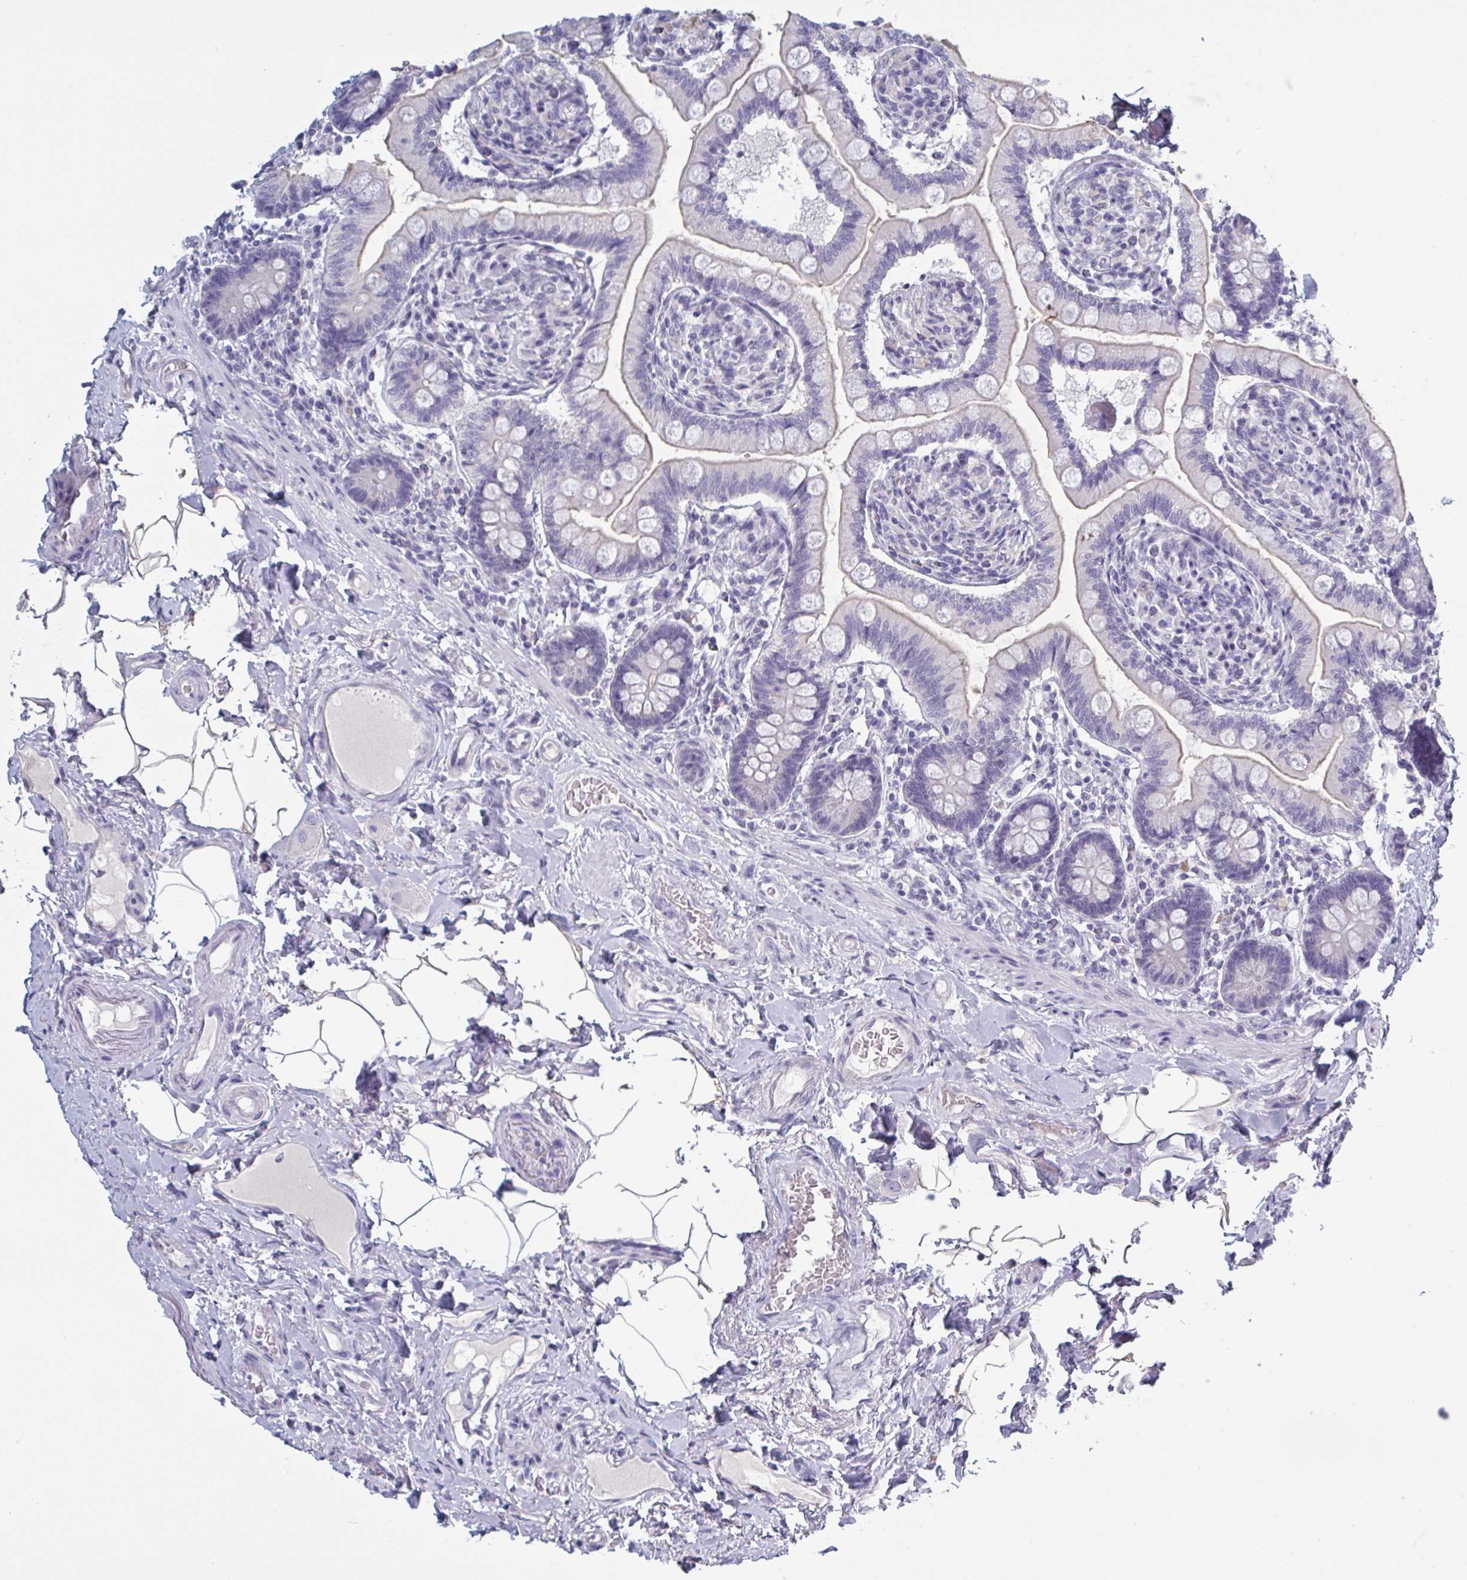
{"staining": {"intensity": "negative", "quantity": "none", "location": "none"}, "tissue": "small intestine", "cell_type": "Glandular cells", "image_type": "normal", "snomed": [{"axis": "morphology", "description": "Normal tissue, NOS"}, {"axis": "topography", "description": "Small intestine"}], "caption": "Immunohistochemistry (IHC) photomicrograph of unremarkable small intestine stained for a protein (brown), which displays no positivity in glandular cells.", "gene": "NDUFC2", "patient": {"sex": "female", "age": 64}}